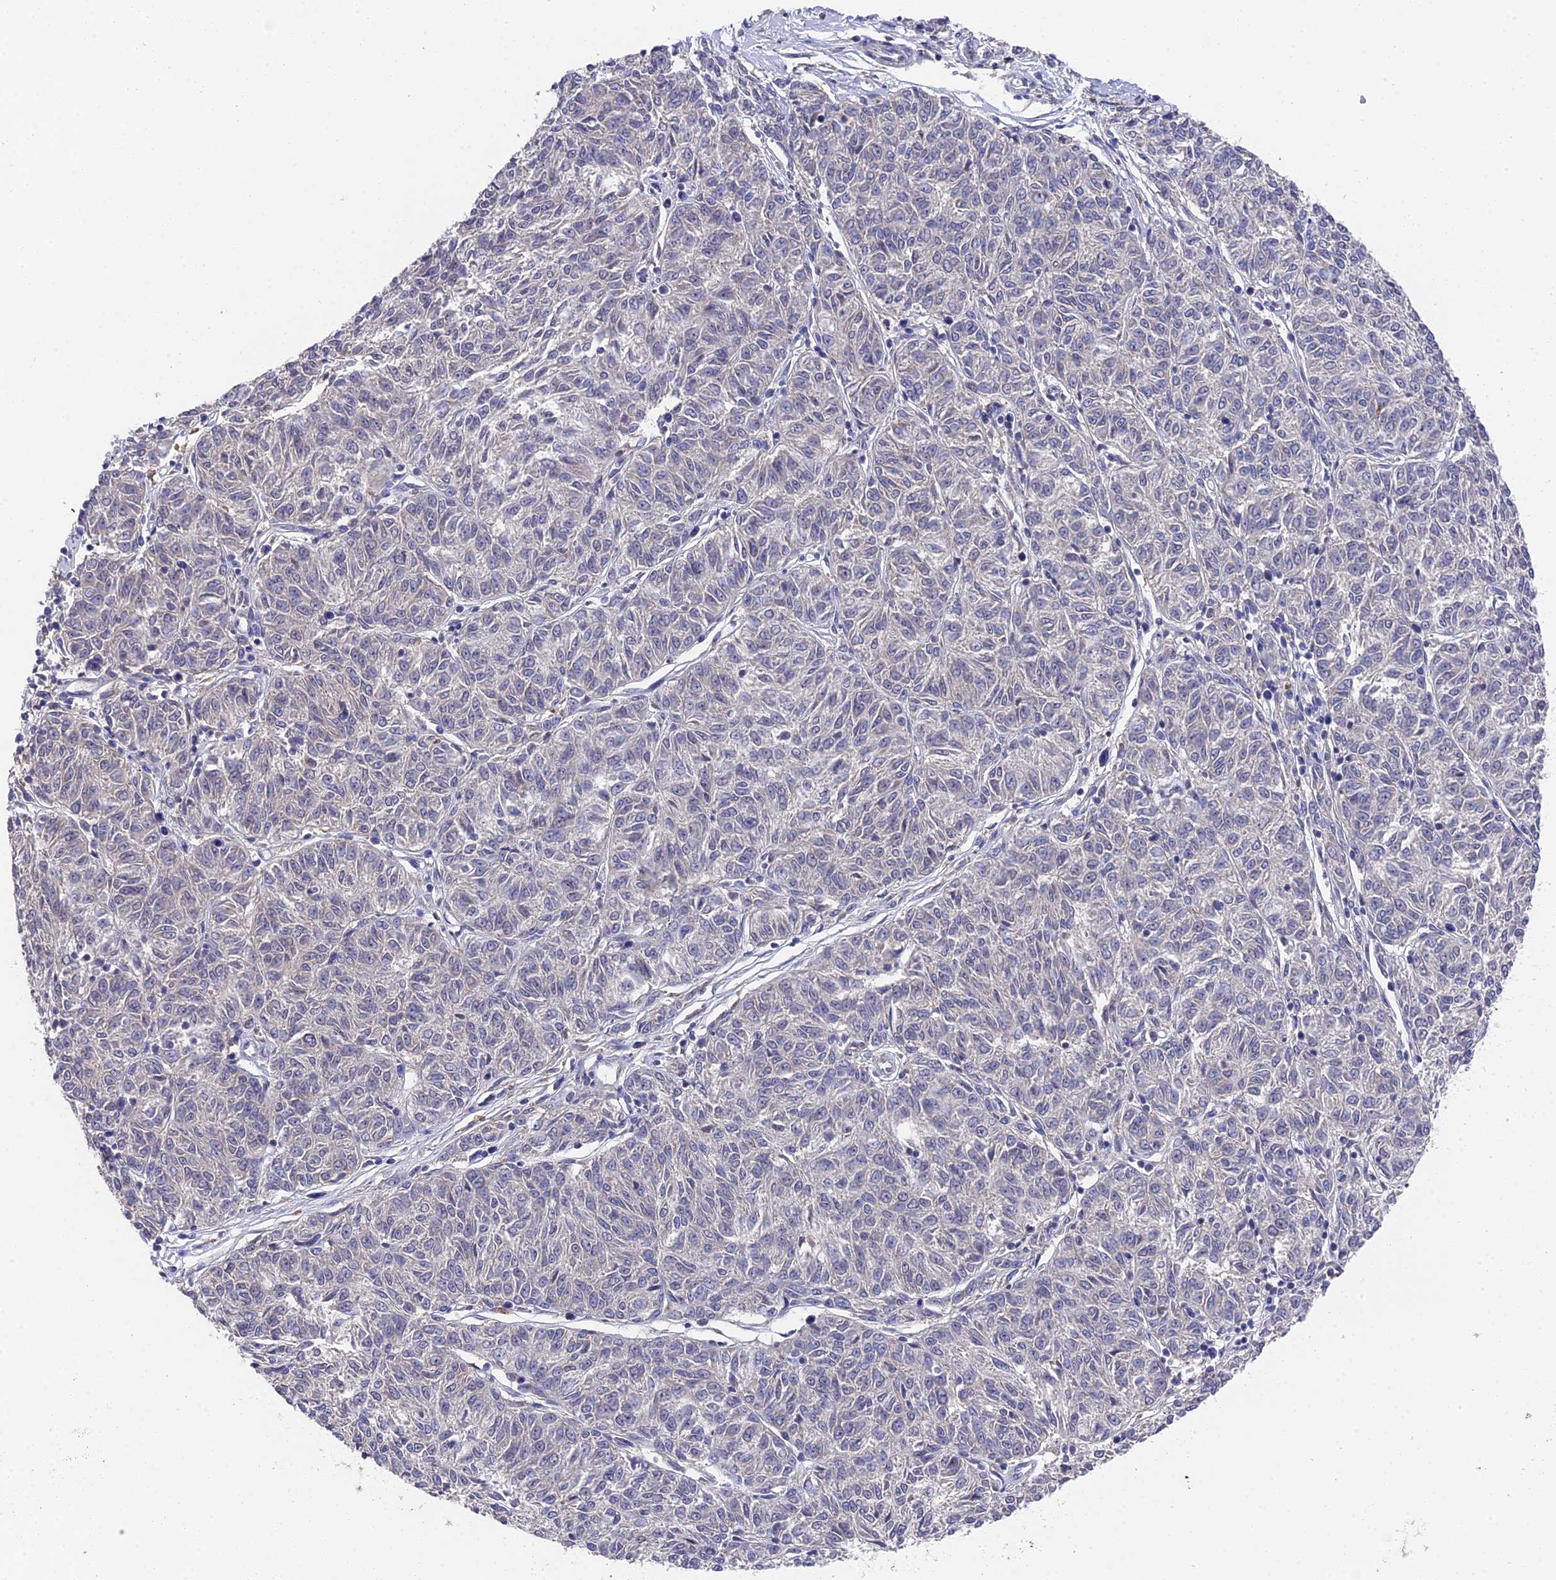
{"staining": {"intensity": "negative", "quantity": "none", "location": "none"}, "tissue": "melanoma", "cell_type": "Tumor cells", "image_type": "cancer", "snomed": [{"axis": "morphology", "description": "Malignant melanoma, NOS"}, {"axis": "topography", "description": "Skin"}], "caption": "The immunohistochemistry photomicrograph has no significant expression in tumor cells of malignant melanoma tissue.", "gene": "ZCCHC2", "patient": {"sex": "female", "age": 72}}